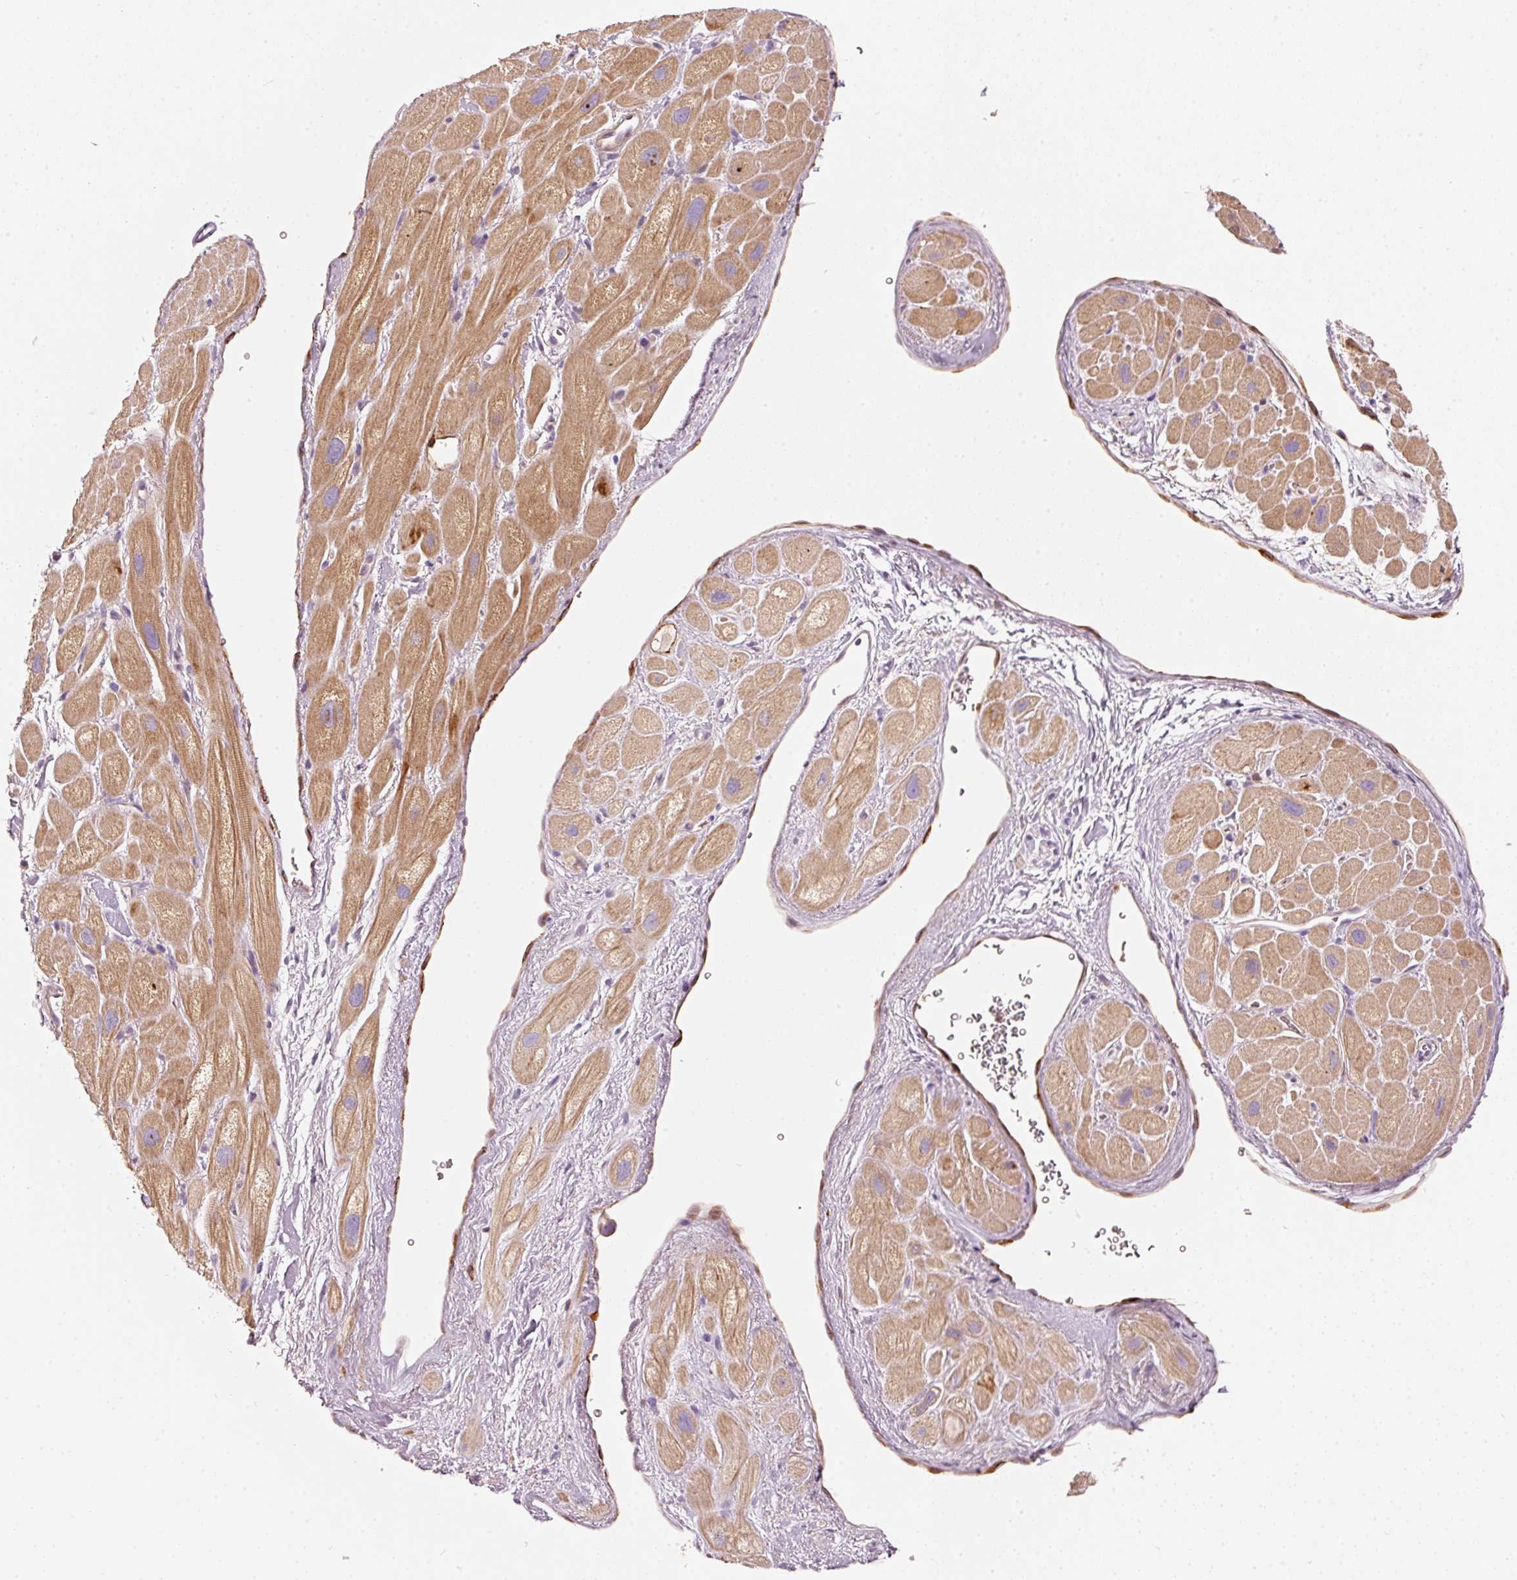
{"staining": {"intensity": "moderate", "quantity": ">75%", "location": "cytoplasmic/membranous"}, "tissue": "heart muscle", "cell_type": "Cardiomyocytes", "image_type": "normal", "snomed": [{"axis": "morphology", "description": "Normal tissue, NOS"}, {"axis": "topography", "description": "Heart"}], "caption": "A histopathology image showing moderate cytoplasmic/membranous positivity in about >75% of cardiomyocytes in normal heart muscle, as visualized by brown immunohistochemical staining.", "gene": "KLHL21", "patient": {"sex": "male", "age": 49}}